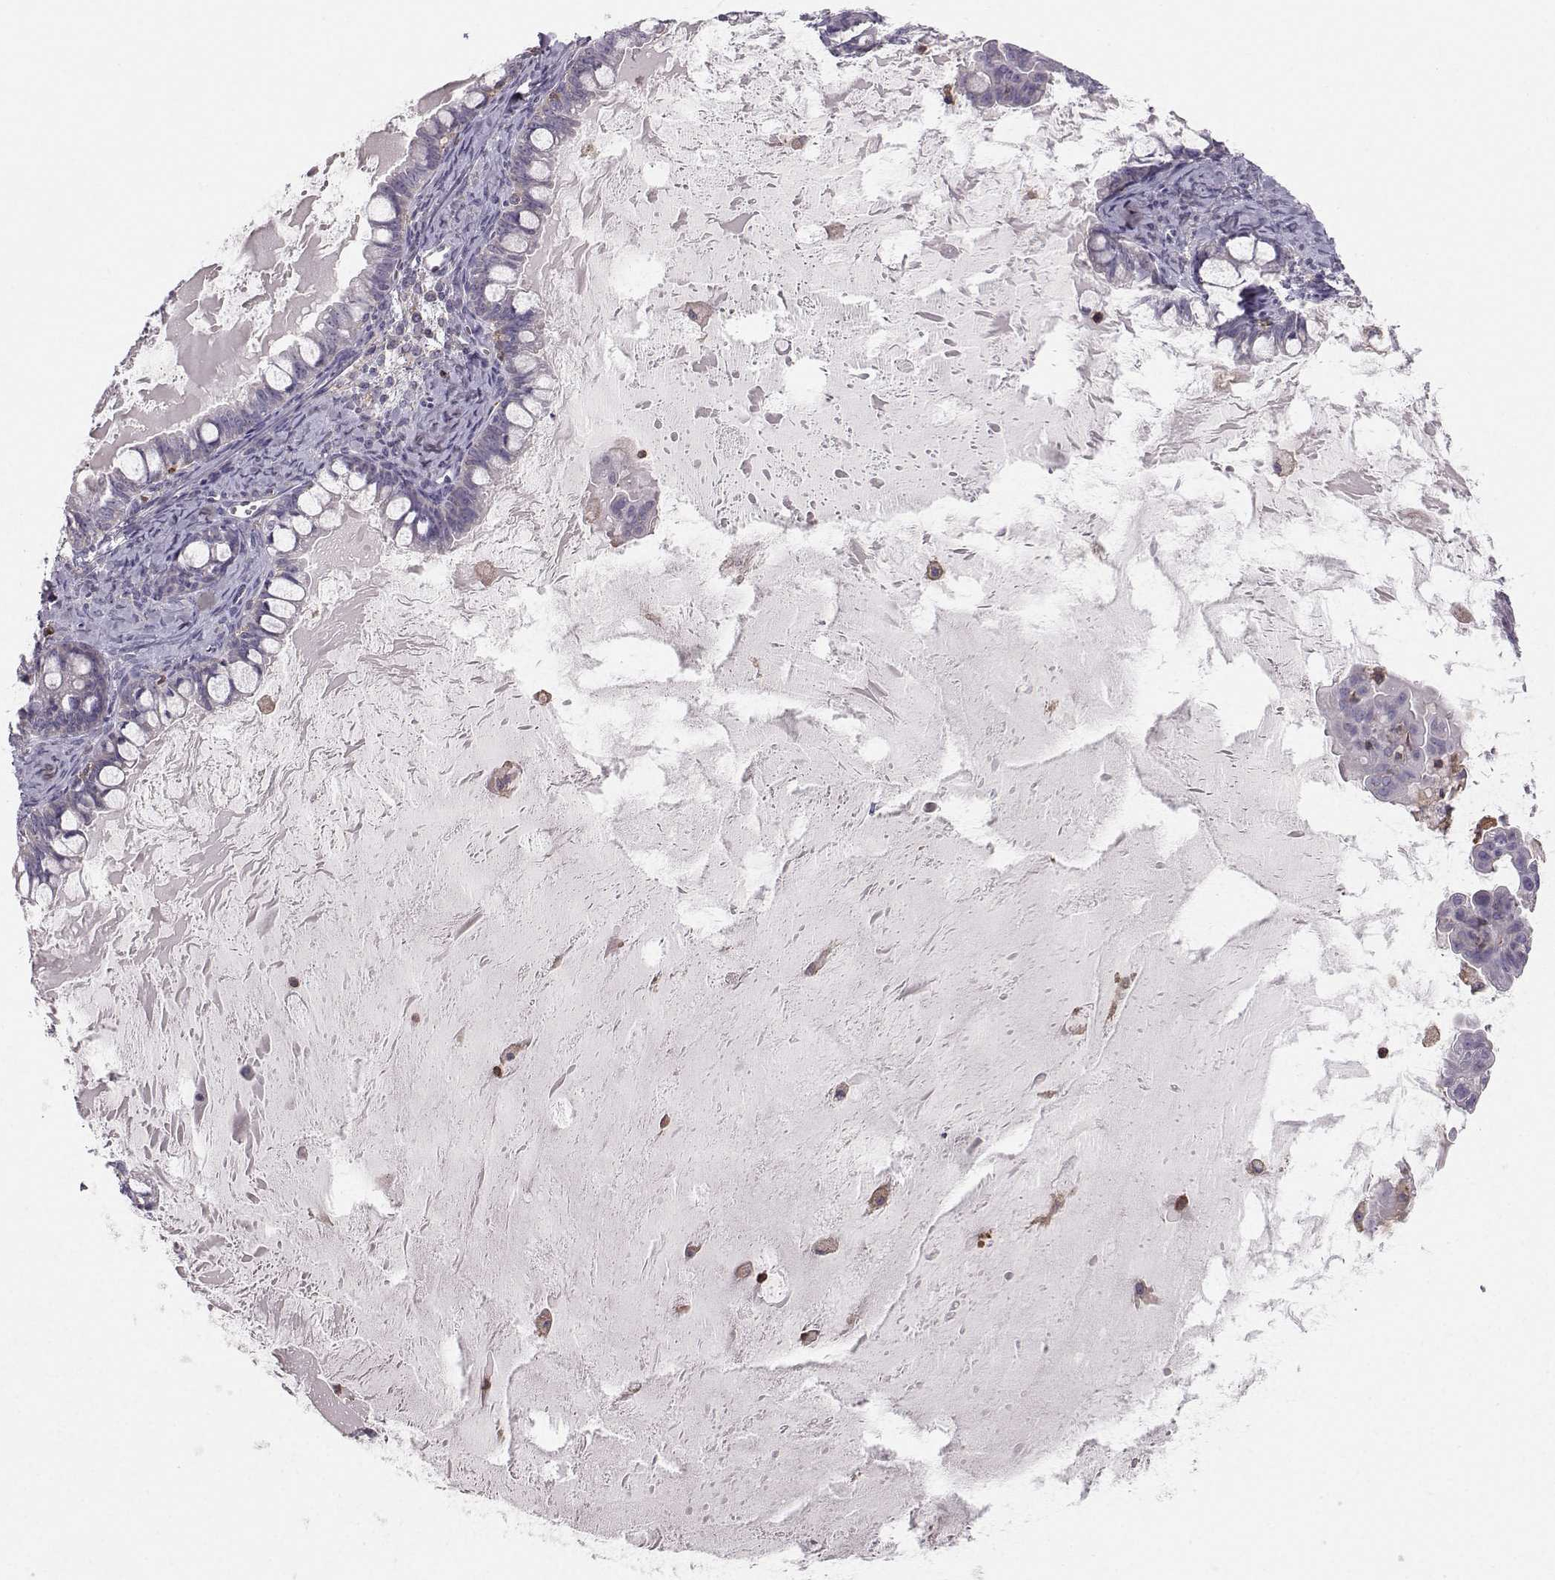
{"staining": {"intensity": "negative", "quantity": "none", "location": "none"}, "tissue": "ovarian cancer", "cell_type": "Tumor cells", "image_type": "cancer", "snomed": [{"axis": "morphology", "description": "Cystadenocarcinoma, mucinous, NOS"}, {"axis": "topography", "description": "Ovary"}], "caption": "Micrograph shows no protein expression in tumor cells of mucinous cystadenocarcinoma (ovarian) tissue. The staining was performed using DAB (3,3'-diaminobenzidine) to visualize the protein expression in brown, while the nuclei were stained in blue with hematoxylin (Magnification: 20x).", "gene": "ZBTB32", "patient": {"sex": "female", "age": 63}}